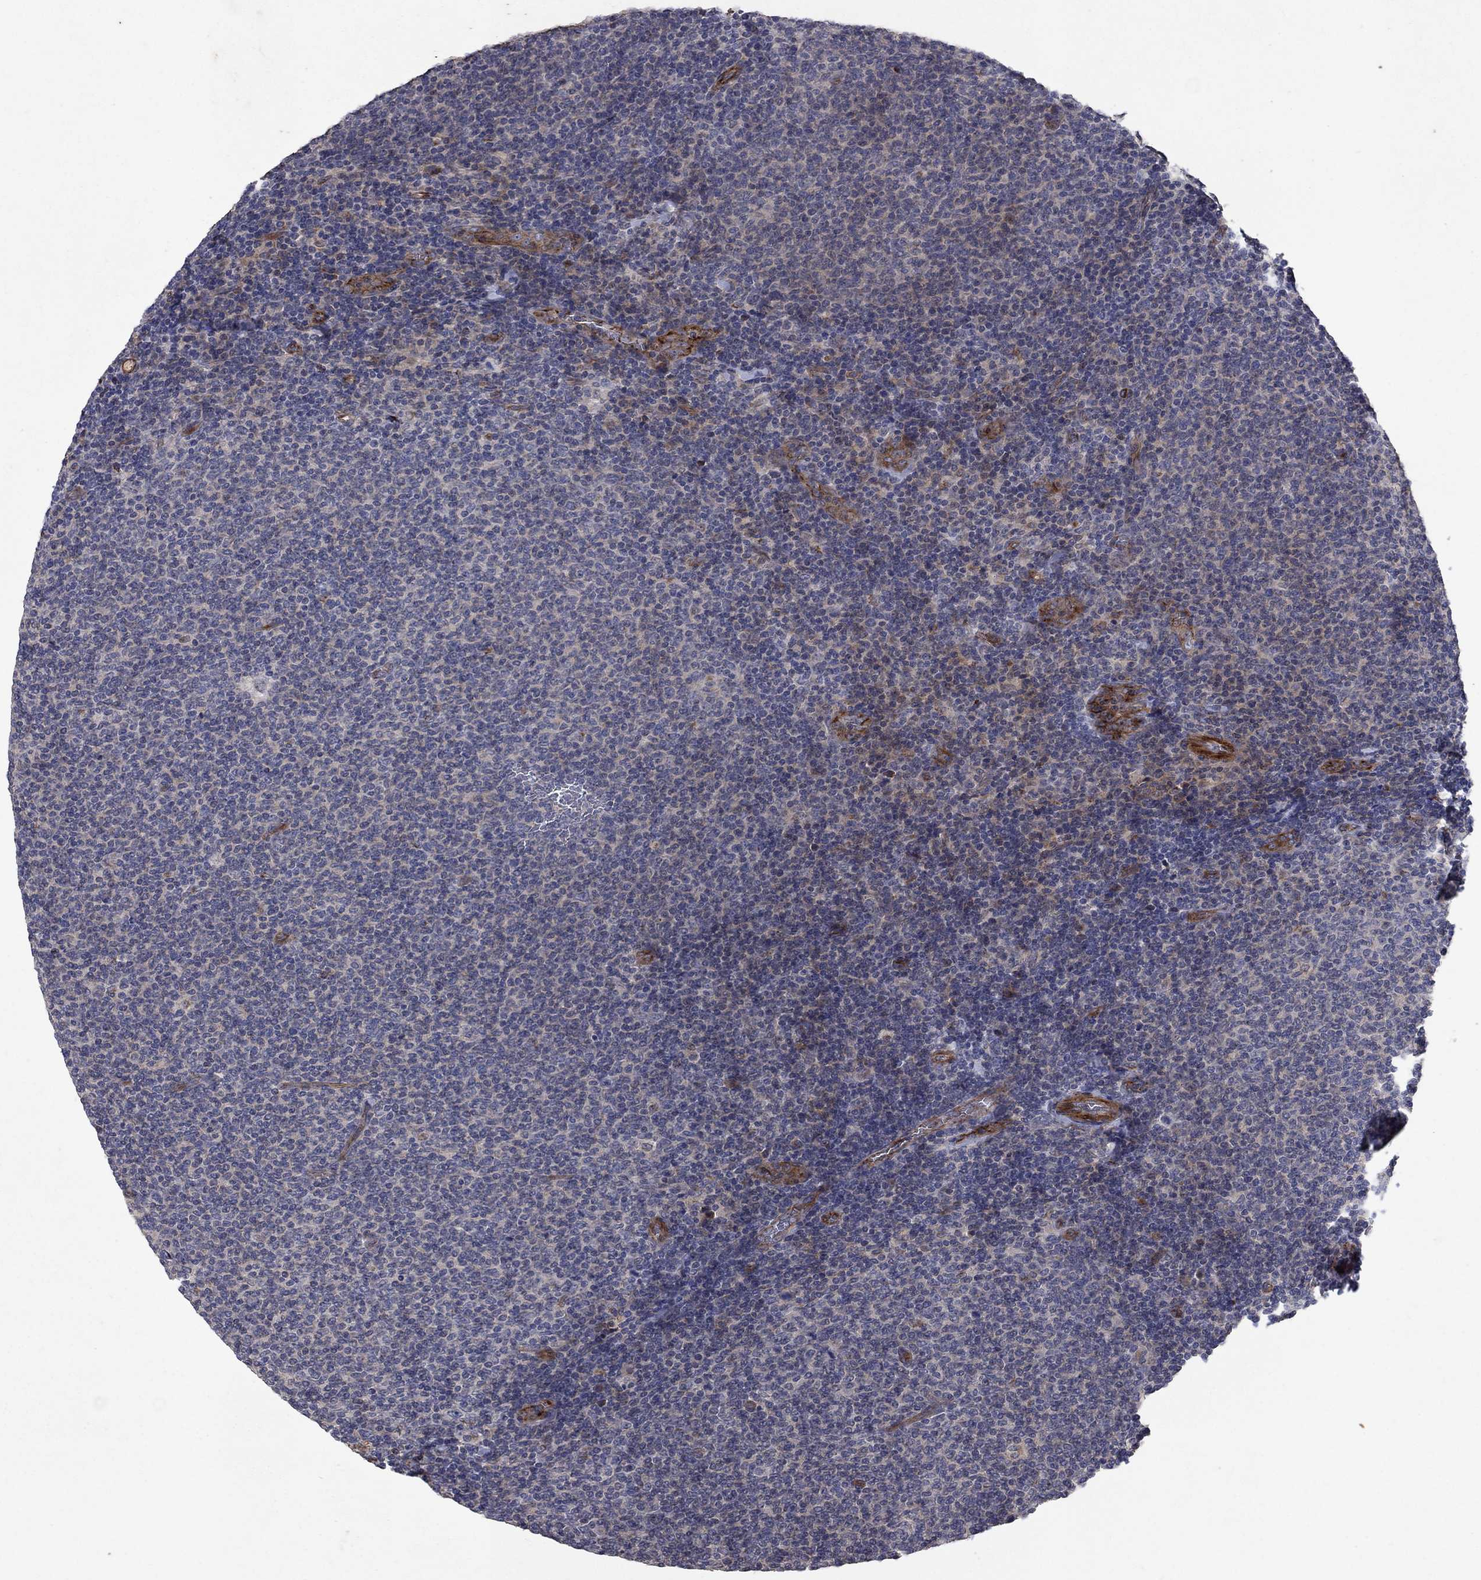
{"staining": {"intensity": "negative", "quantity": "none", "location": "none"}, "tissue": "lymphoma", "cell_type": "Tumor cells", "image_type": "cancer", "snomed": [{"axis": "morphology", "description": "Malignant lymphoma, non-Hodgkin's type, Low grade"}, {"axis": "topography", "description": "Lymph node"}], "caption": "High magnification brightfield microscopy of low-grade malignant lymphoma, non-Hodgkin's type stained with DAB (brown) and counterstained with hematoxylin (blue): tumor cells show no significant positivity.", "gene": "FRG1", "patient": {"sex": "male", "age": 52}}